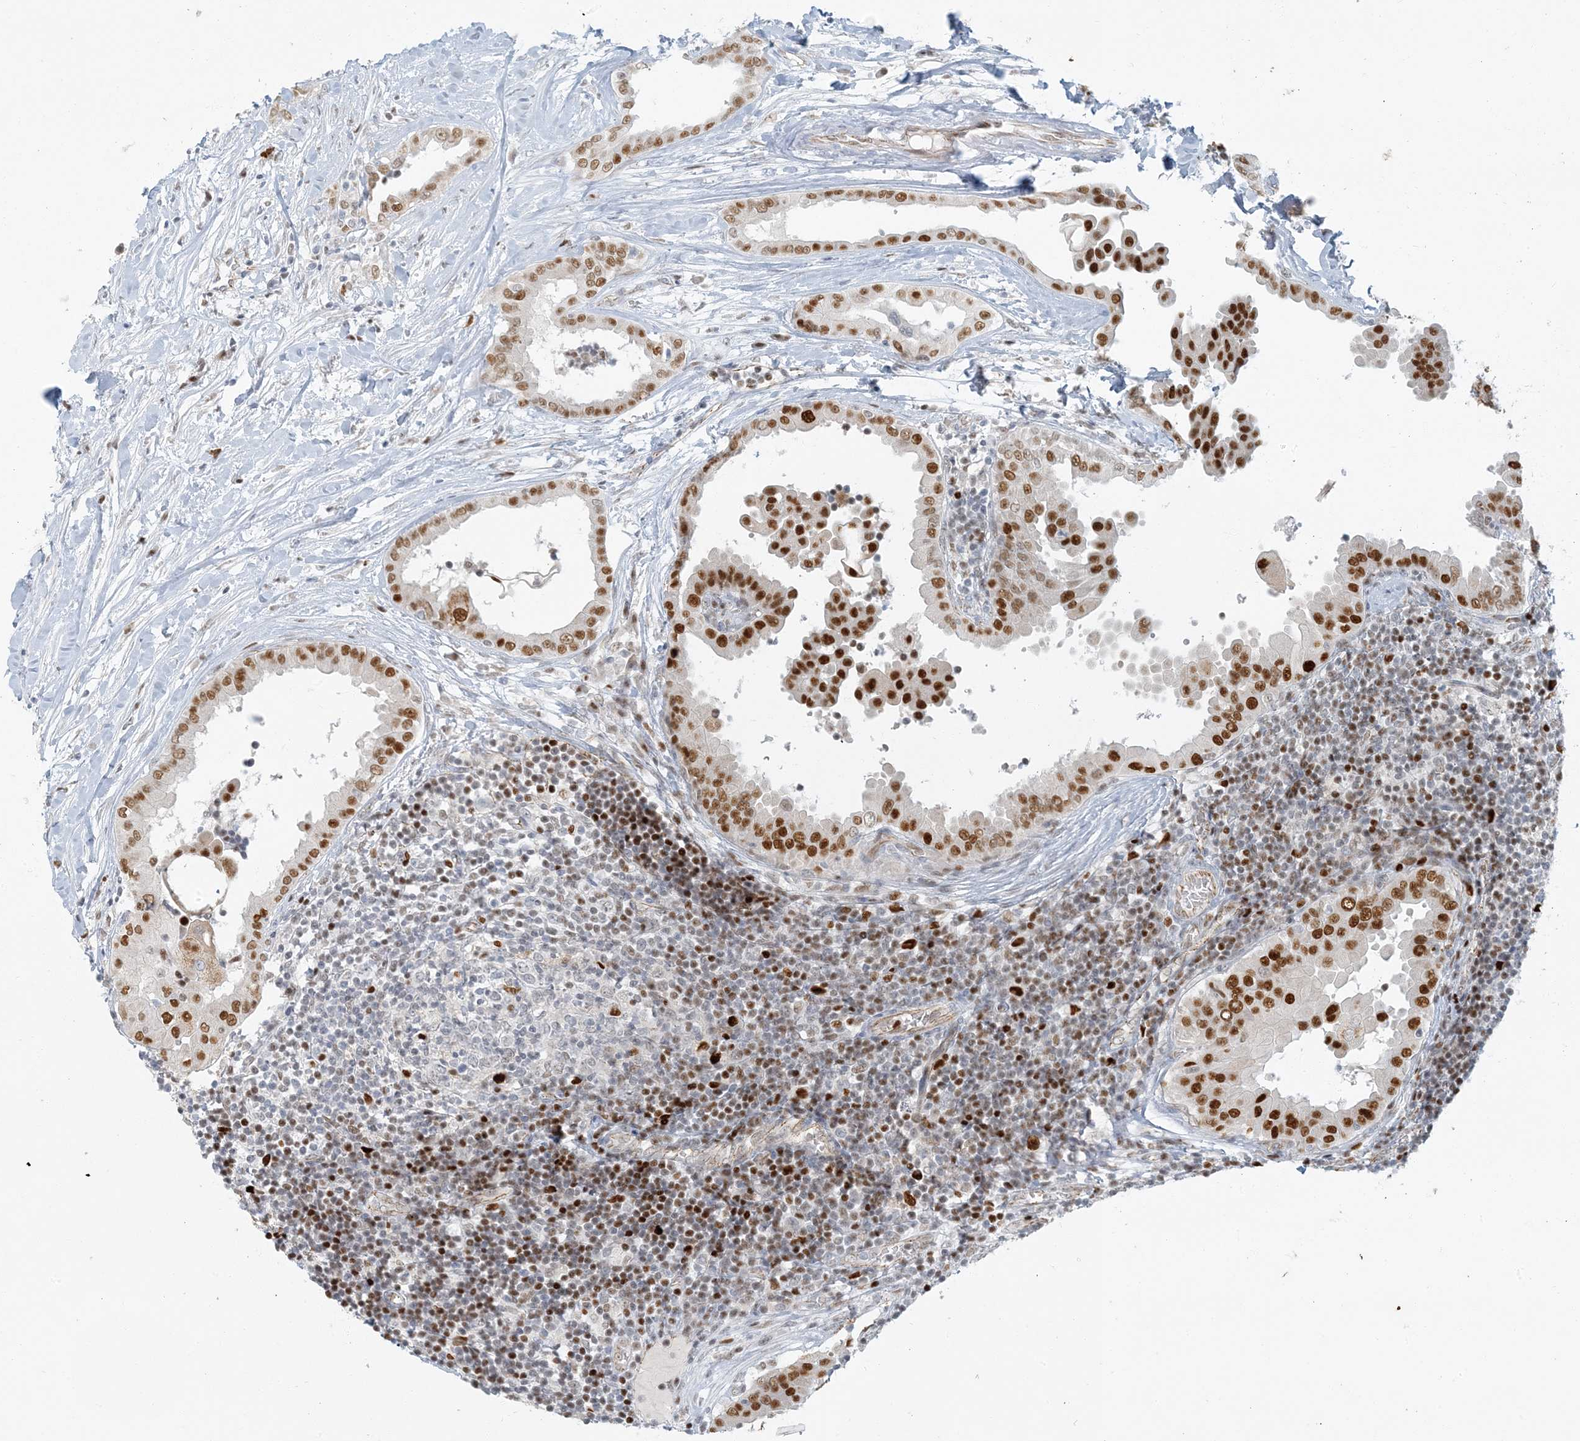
{"staining": {"intensity": "strong", "quantity": ">75%", "location": "nuclear"}, "tissue": "thyroid cancer", "cell_type": "Tumor cells", "image_type": "cancer", "snomed": [{"axis": "morphology", "description": "Papillary adenocarcinoma, NOS"}, {"axis": "topography", "description": "Thyroid gland"}], "caption": "High-power microscopy captured an IHC photomicrograph of papillary adenocarcinoma (thyroid), revealing strong nuclear staining in approximately >75% of tumor cells.", "gene": "AK9", "patient": {"sex": "male", "age": 33}}